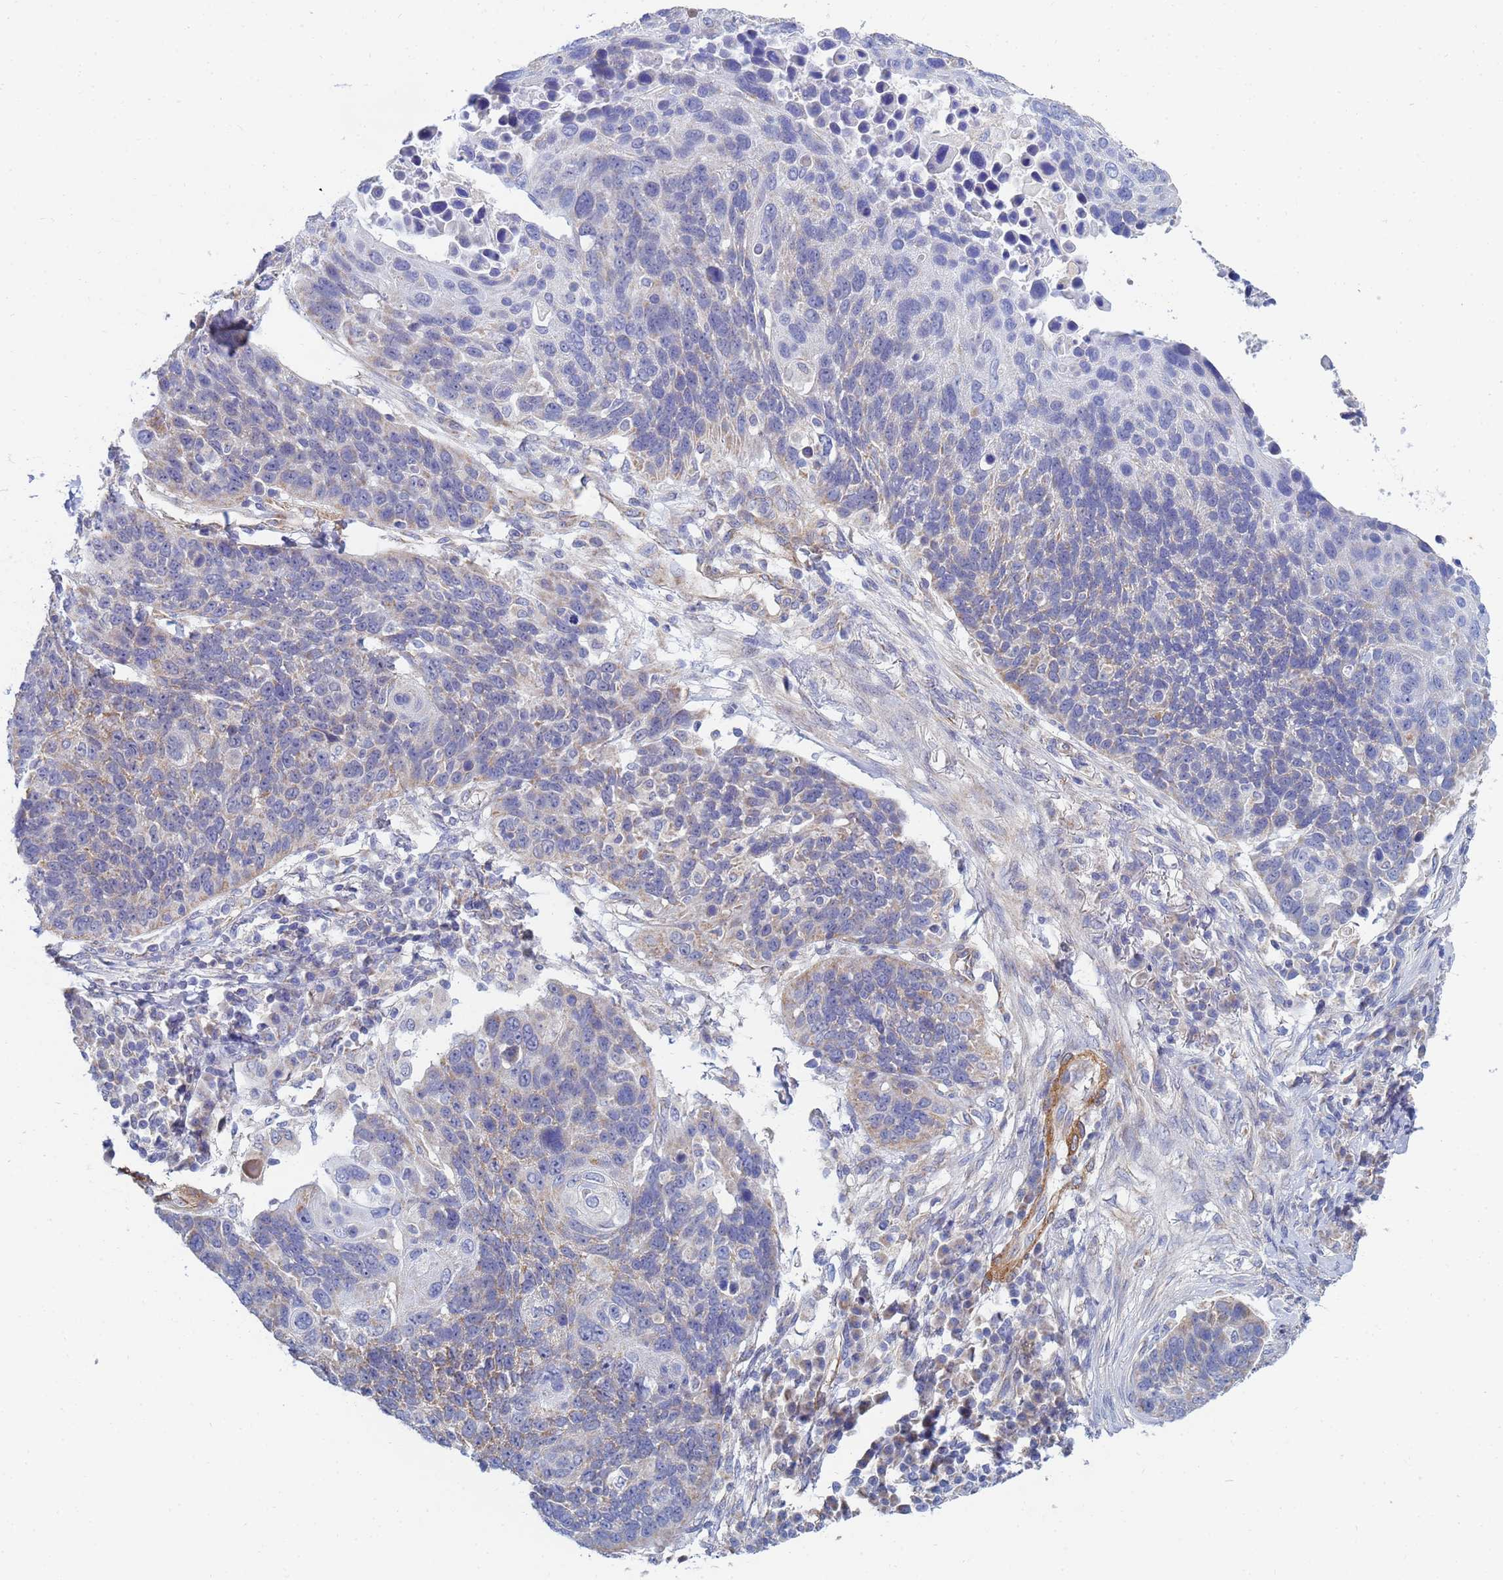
{"staining": {"intensity": "weak", "quantity": "<25%", "location": "cytoplasmic/membranous"}, "tissue": "lung cancer", "cell_type": "Tumor cells", "image_type": "cancer", "snomed": [{"axis": "morphology", "description": "Normal tissue, NOS"}, {"axis": "morphology", "description": "Squamous cell carcinoma, NOS"}, {"axis": "topography", "description": "Lymph node"}, {"axis": "topography", "description": "Lung"}], "caption": "Human lung cancer (squamous cell carcinoma) stained for a protein using IHC displays no expression in tumor cells.", "gene": "SDR39U1", "patient": {"sex": "male", "age": 66}}